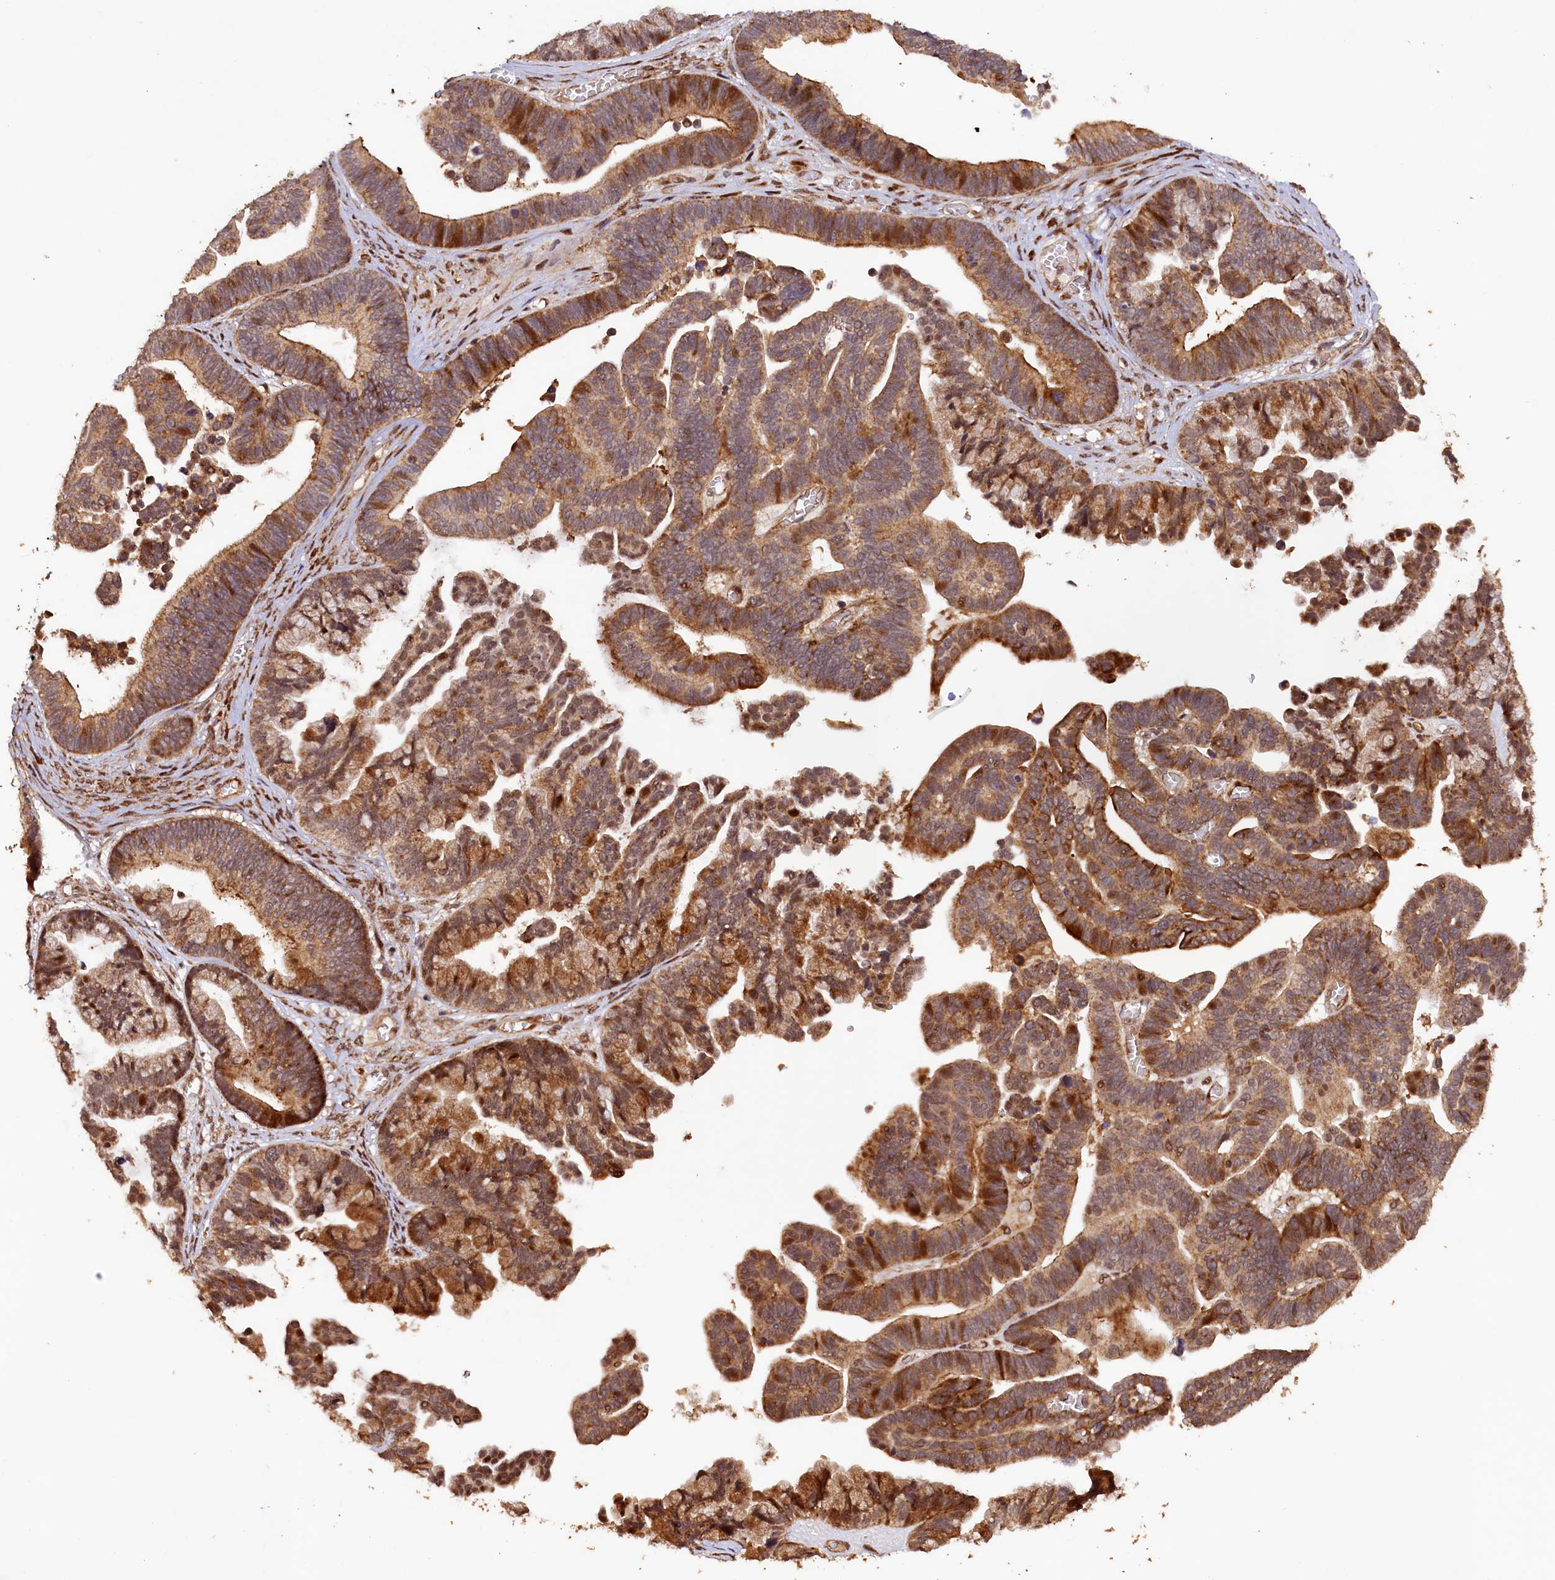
{"staining": {"intensity": "strong", "quantity": ">75%", "location": "cytoplasmic/membranous"}, "tissue": "ovarian cancer", "cell_type": "Tumor cells", "image_type": "cancer", "snomed": [{"axis": "morphology", "description": "Cystadenocarcinoma, serous, NOS"}, {"axis": "topography", "description": "Ovary"}], "caption": "Serous cystadenocarcinoma (ovarian) stained for a protein reveals strong cytoplasmic/membranous positivity in tumor cells.", "gene": "SHPRH", "patient": {"sex": "female", "age": 56}}